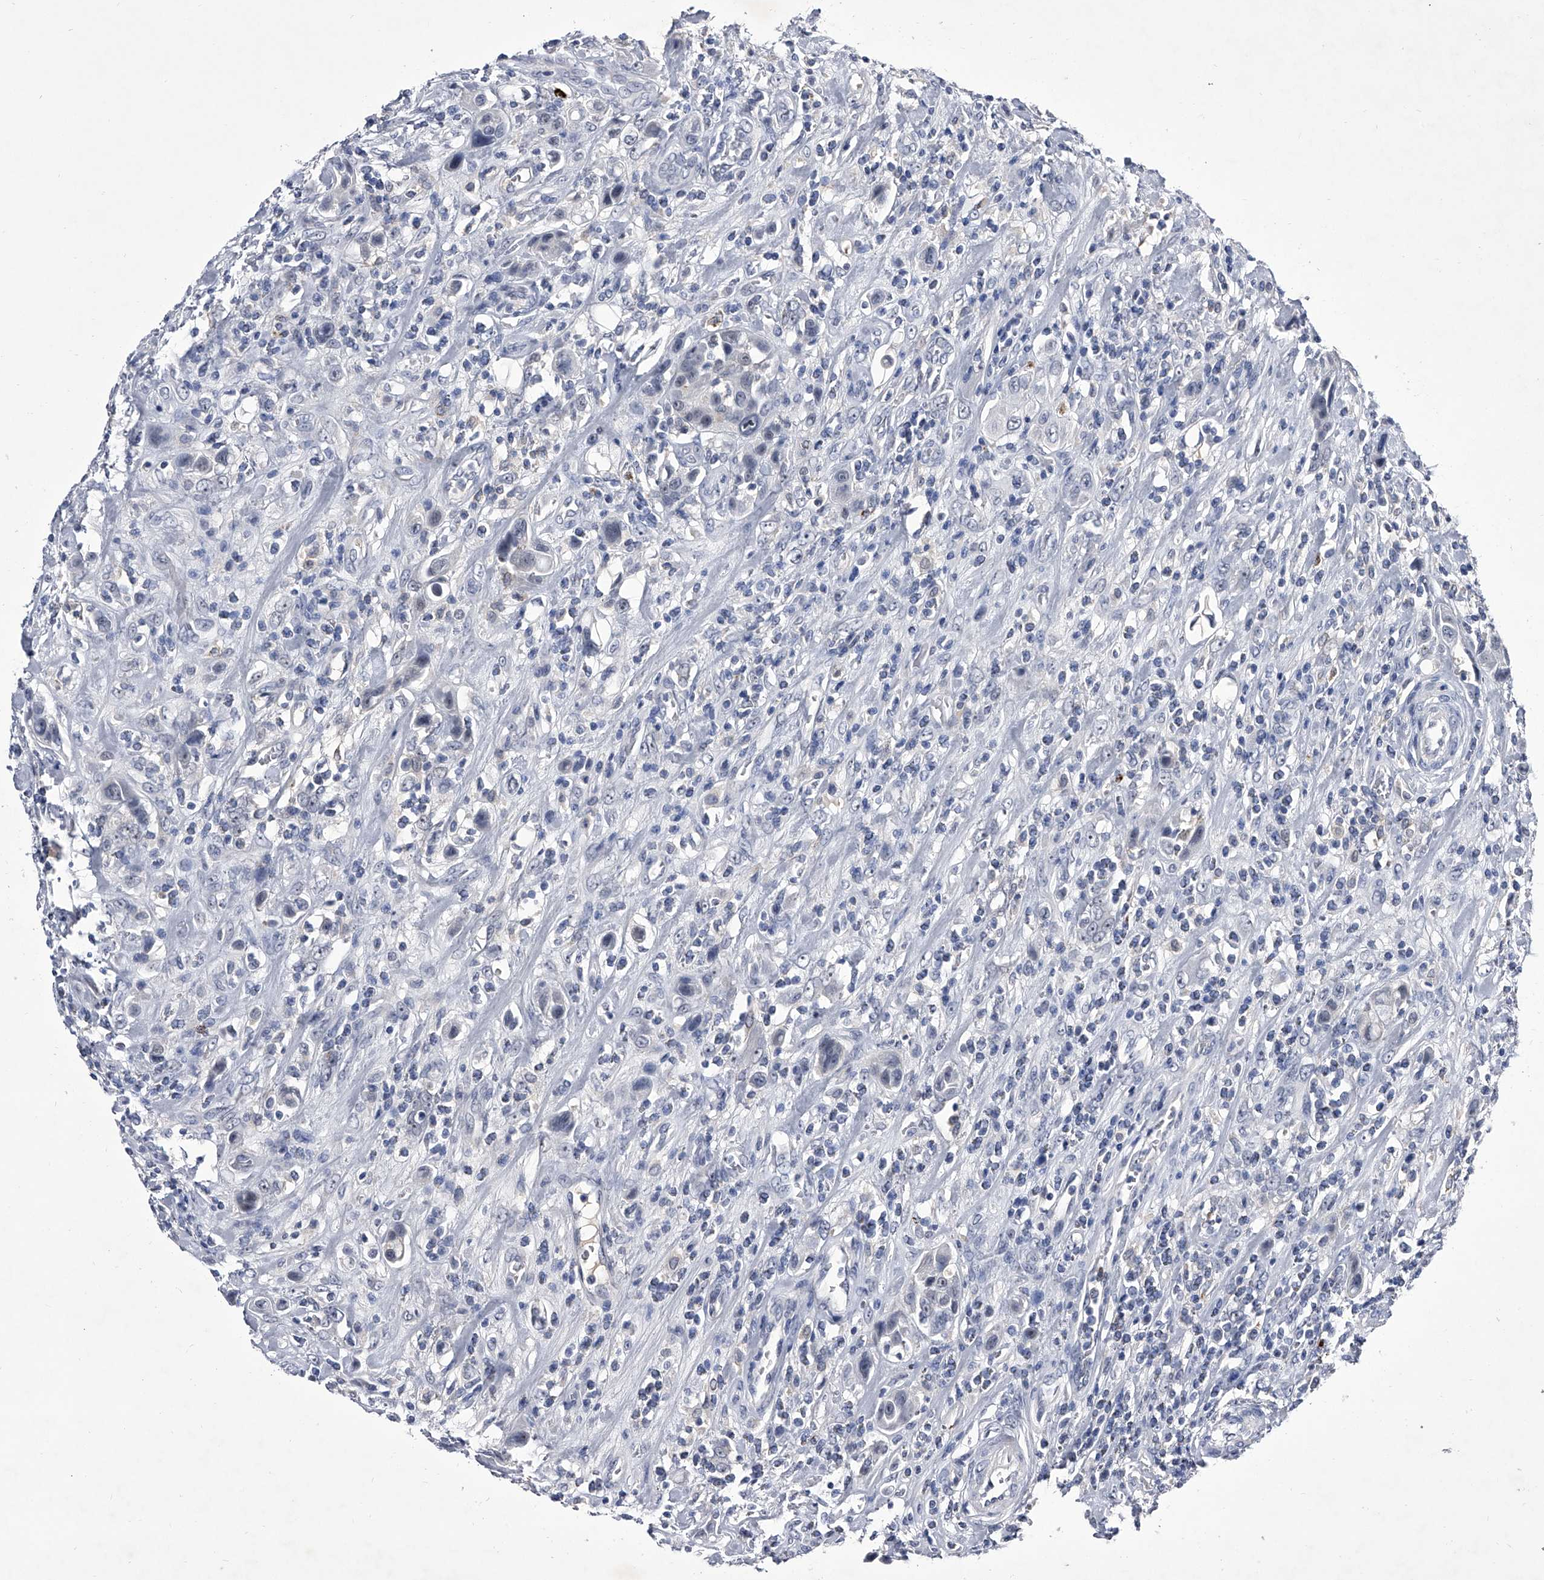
{"staining": {"intensity": "negative", "quantity": "none", "location": "none"}, "tissue": "urothelial cancer", "cell_type": "Tumor cells", "image_type": "cancer", "snomed": [{"axis": "morphology", "description": "Urothelial carcinoma, High grade"}, {"axis": "topography", "description": "Urinary bladder"}], "caption": "The IHC histopathology image has no significant expression in tumor cells of urothelial carcinoma (high-grade) tissue.", "gene": "CRISP2", "patient": {"sex": "male", "age": 50}}